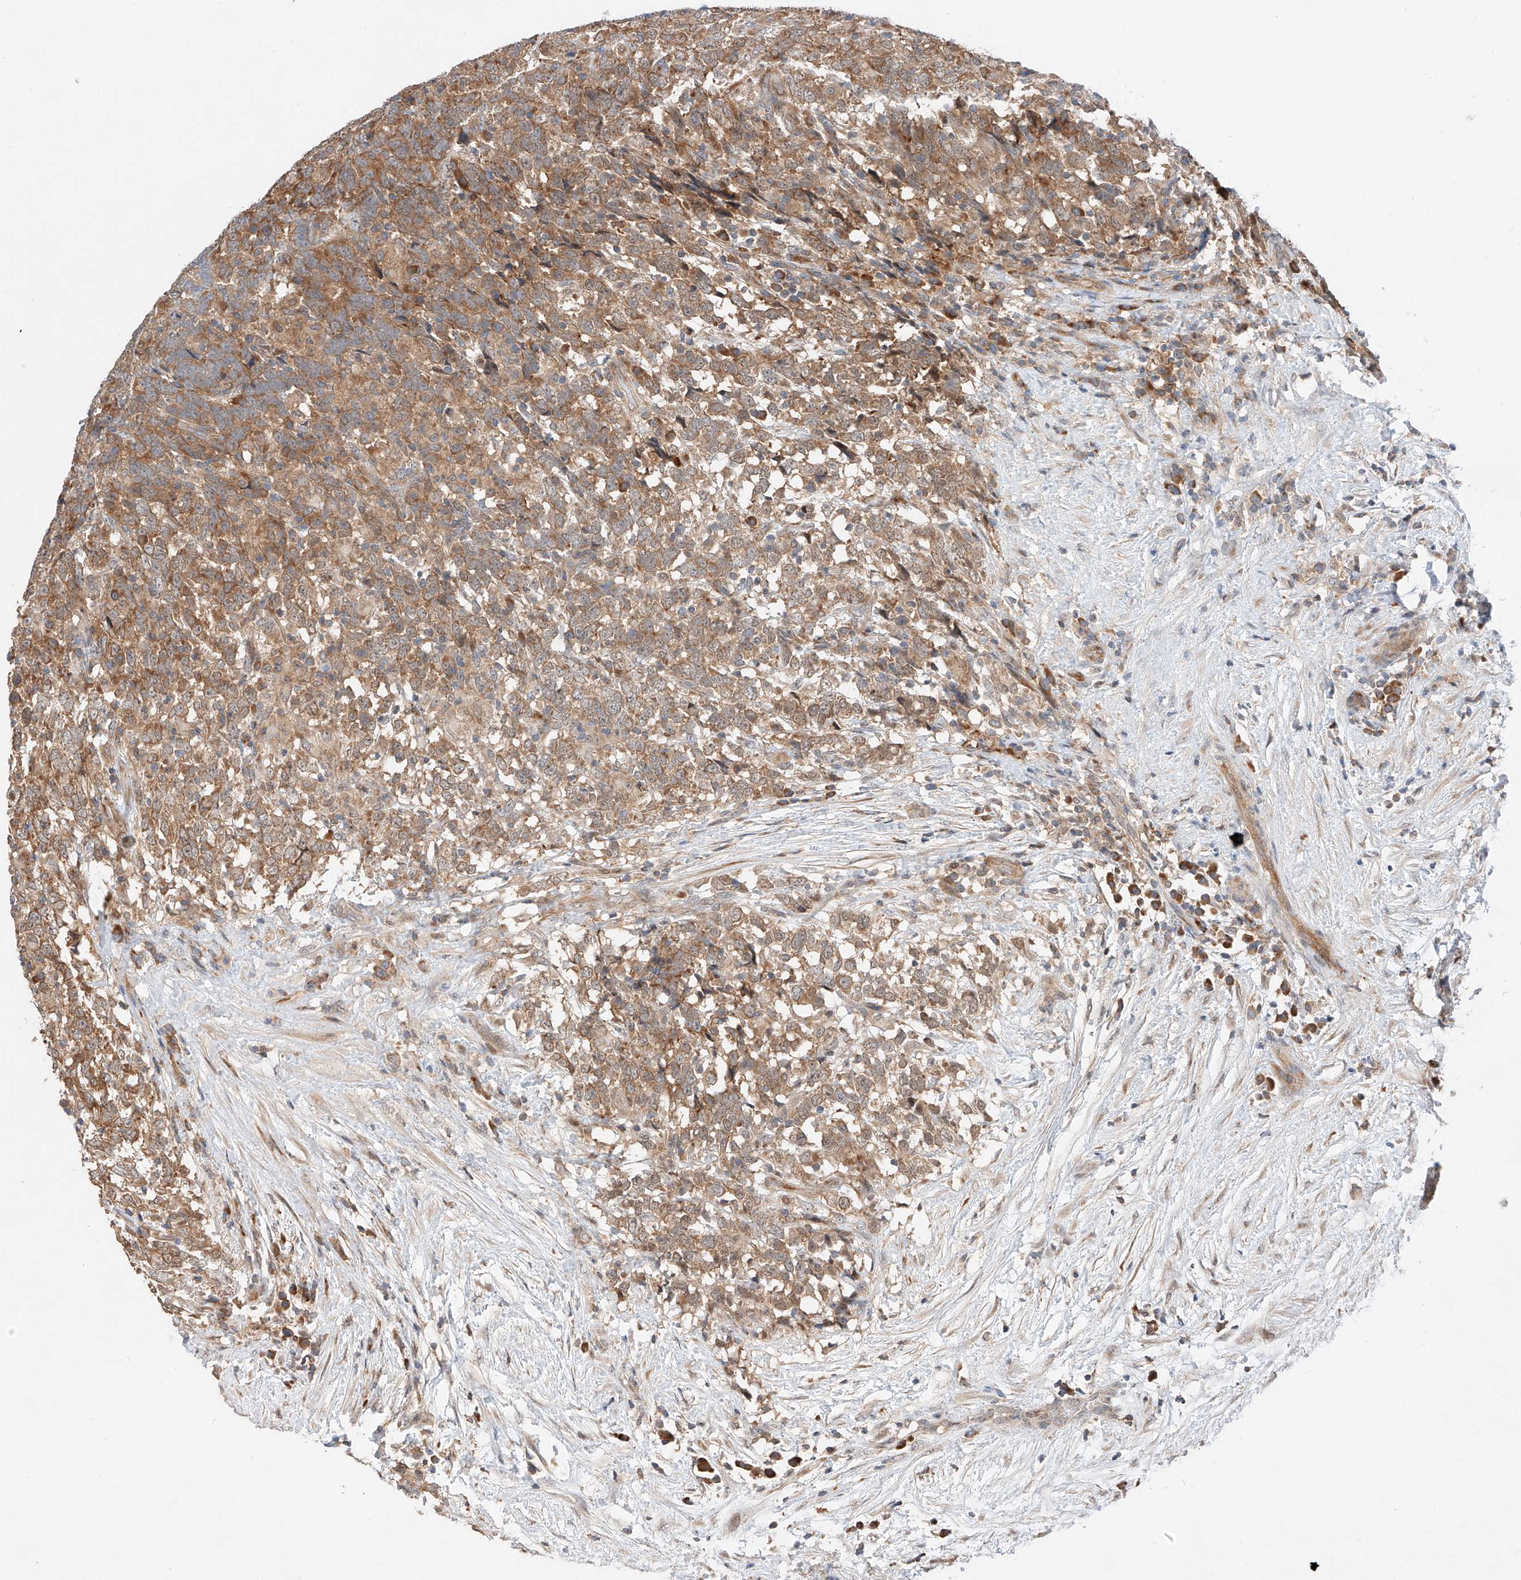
{"staining": {"intensity": "moderate", "quantity": ">75%", "location": "cytoplasmic/membranous"}, "tissue": "testis cancer", "cell_type": "Tumor cells", "image_type": "cancer", "snomed": [{"axis": "morphology", "description": "Carcinoma, Embryonal, NOS"}, {"axis": "topography", "description": "Testis"}], "caption": "Embryonal carcinoma (testis) tissue shows moderate cytoplasmic/membranous positivity in about >75% of tumor cells, visualized by immunohistochemistry.", "gene": "RUSC1", "patient": {"sex": "male", "age": 26}}